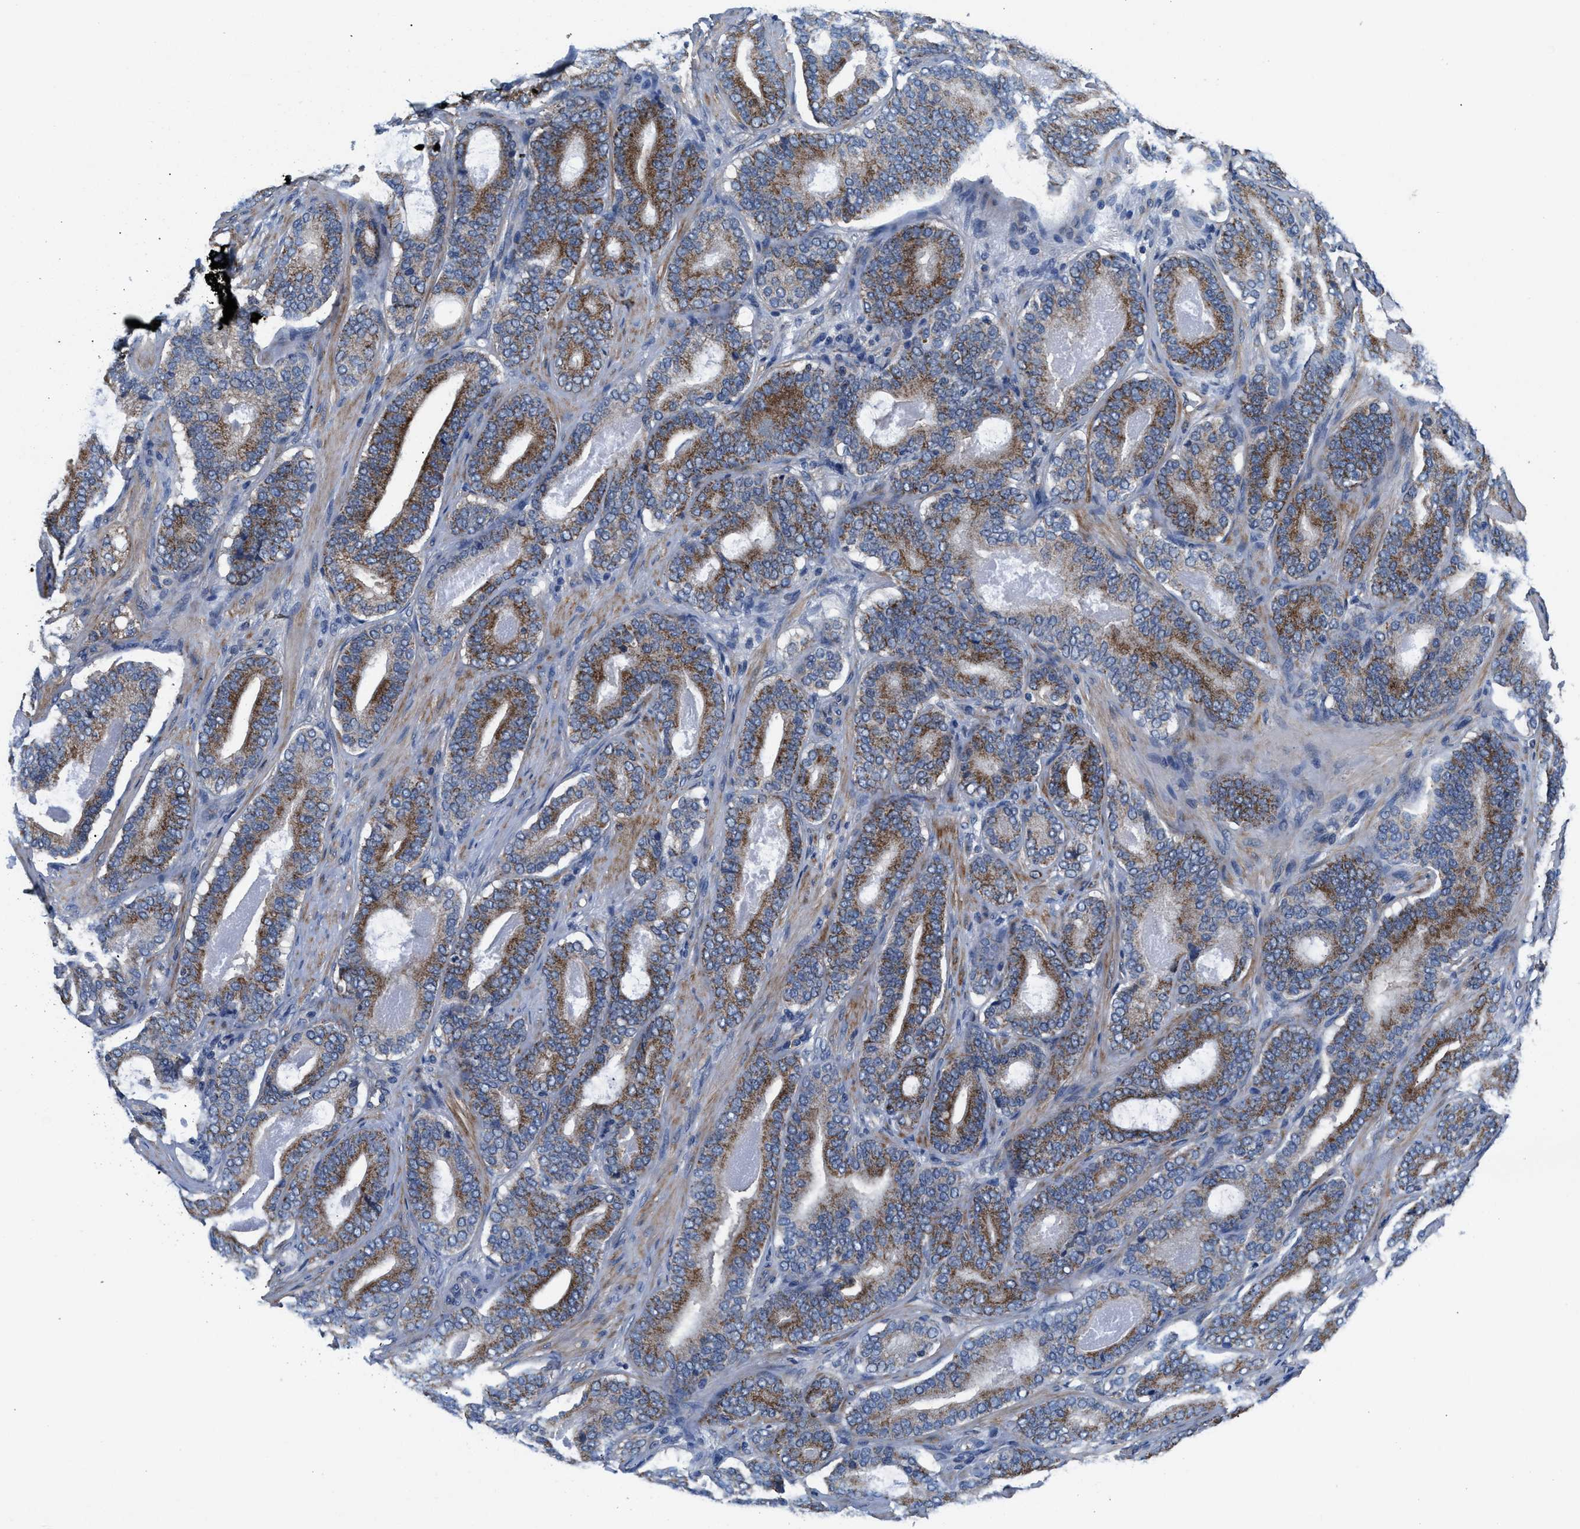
{"staining": {"intensity": "moderate", "quantity": ">75%", "location": "cytoplasmic/membranous"}, "tissue": "prostate cancer", "cell_type": "Tumor cells", "image_type": "cancer", "snomed": [{"axis": "morphology", "description": "Adenocarcinoma, High grade"}, {"axis": "topography", "description": "Prostate"}], "caption": "Tumor cells demonstrate moderate cytoplasmic/membranous positivity in approximately >75% of cells in prostate high-grade adenocarcinoma.", "gene": "NKTR", "patient": {"sex": "male", "age": 60}}